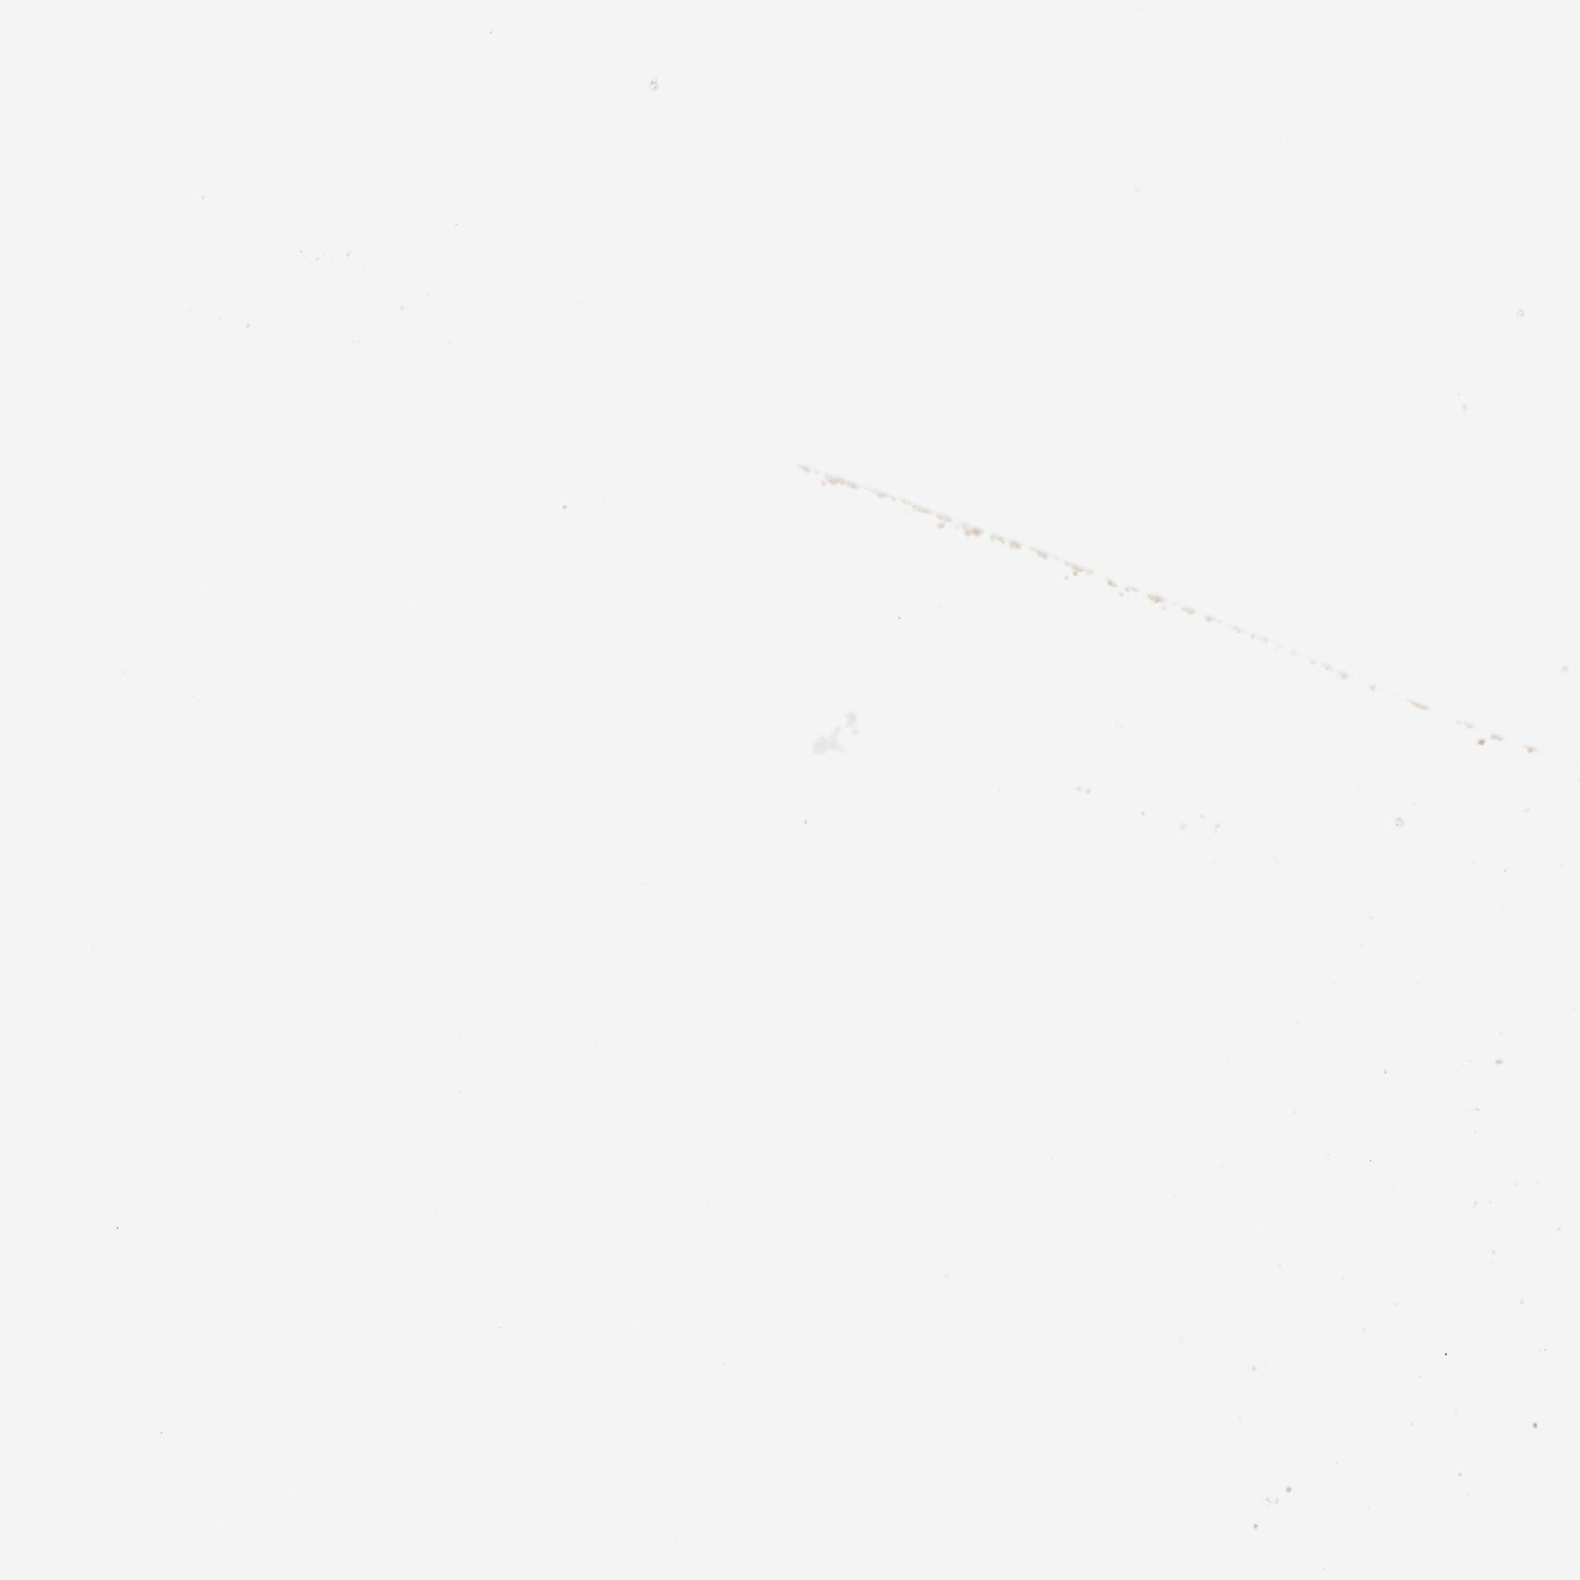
{"staining": {"intensity": "negative", "quantity": "none", "location": "none"}, "tissue": "cervix", "cell_type": "Glandular cells", "image_type": "normal", "snomed": [{"axis": "morphology", "description": "Normal tissue, NOS"}, {"axis": "topography", "description": "Cervix"}], "caption": "The micrograph reveals no significant staining in glandular cells of cervix. (DAB (3,3'-diaminobenzidine) immunohistochemistry visualized using brightfield microscopy, high magnification).", "gene": "ESYT1", "patient": {"sex": "female", "age": 39}}